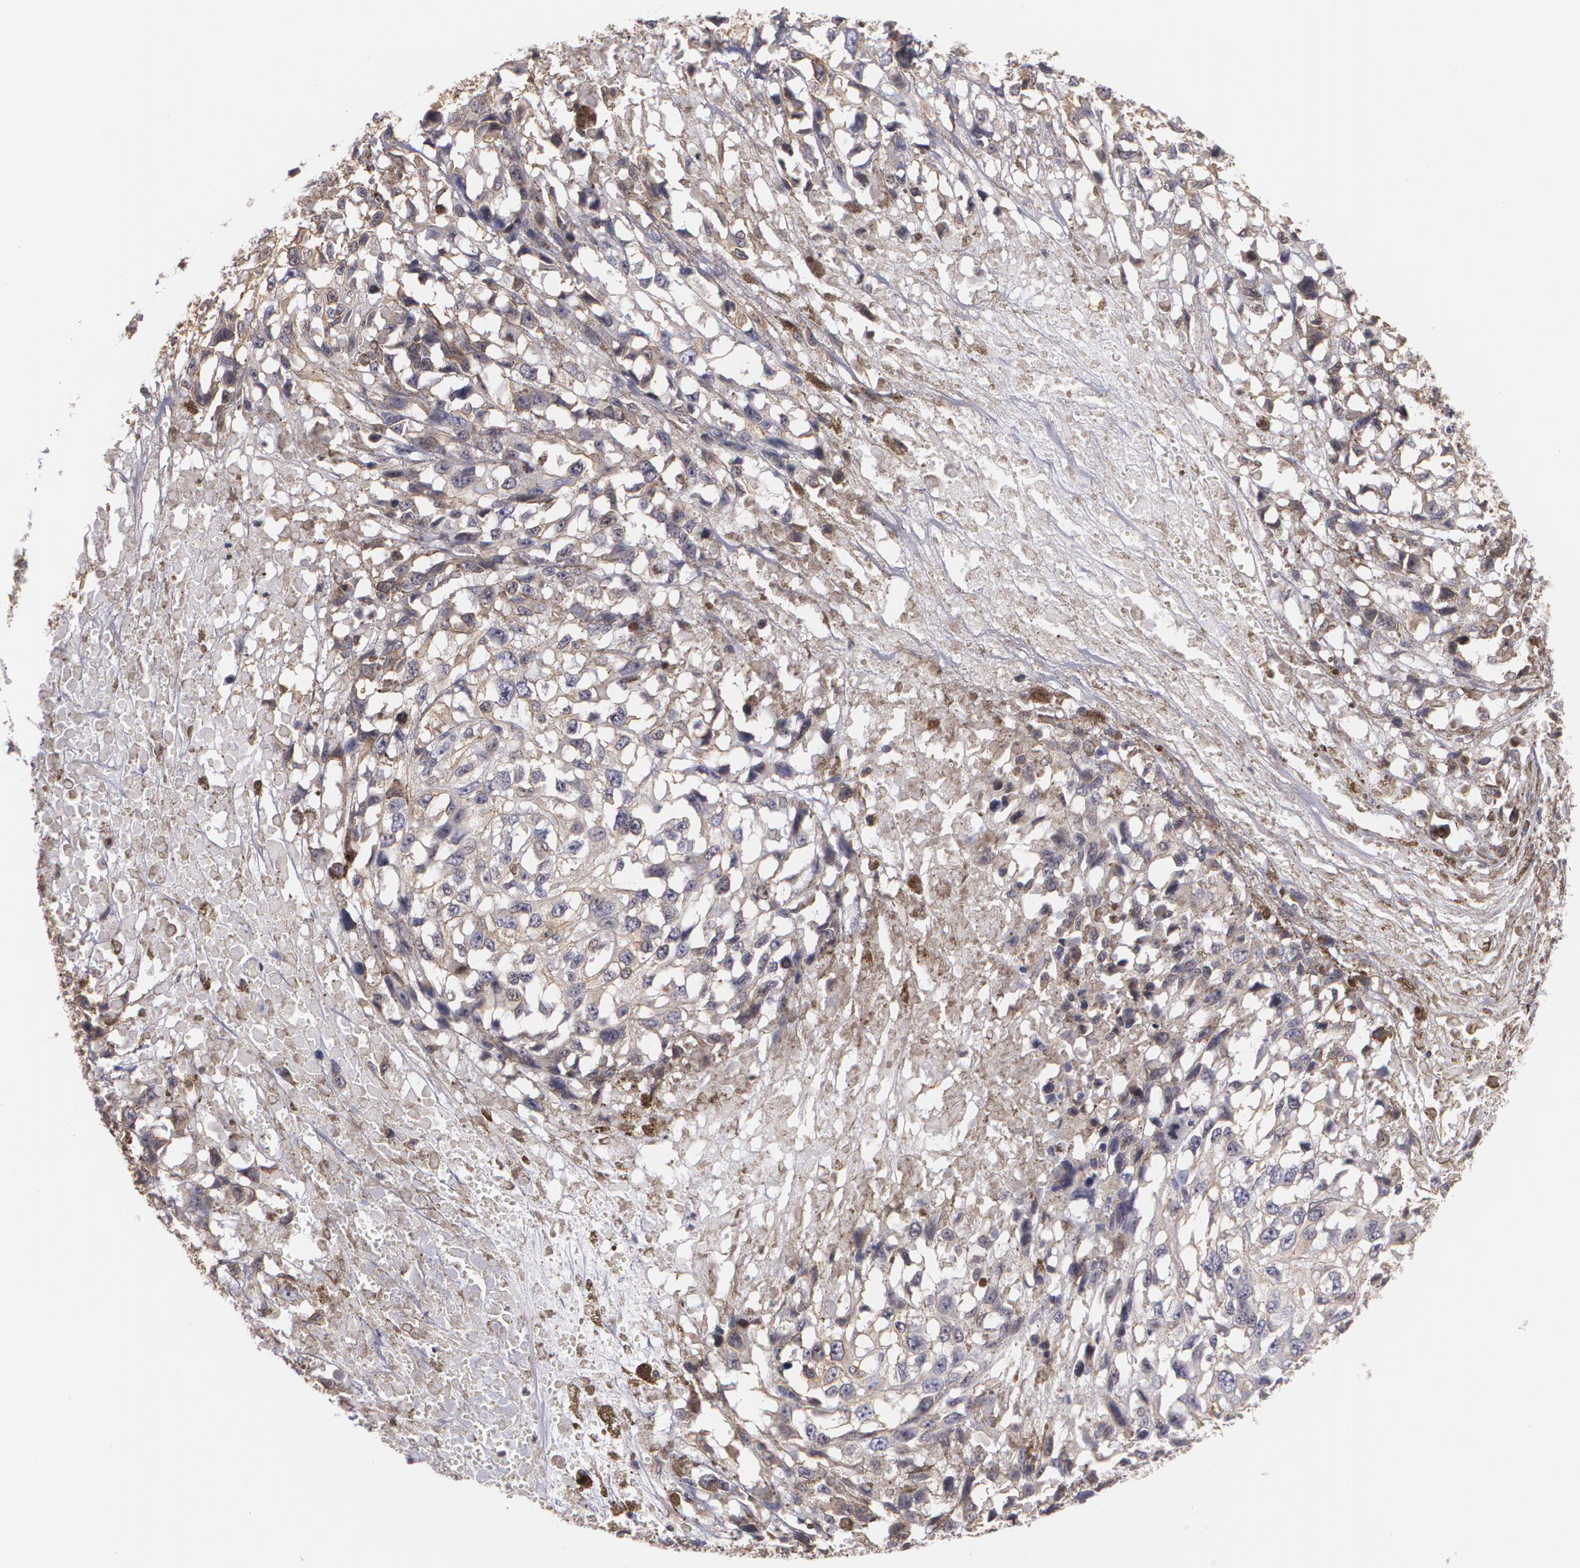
{"staining": {"intensity": "weak", "quantity": ">75%", "location": "cytoplasmic/membranous"}, "tissue": "melanoma", "cell_type": "Tumor cells", "image_type": "cancer", "snomed": [{"axis": "morphology", "description": "Malignant melanoma, Metastatic site"}, {"axis": "topography", "description": "Lymph node"}], "caption": "The immunohistochemical stain highlights weak cytoplasmic/membranous expression in tumor cells of melanoma tissue. Nuclei are stained in blue.", "gene": "VAMP1", "patient": {"sex": "male", "age": 59}}